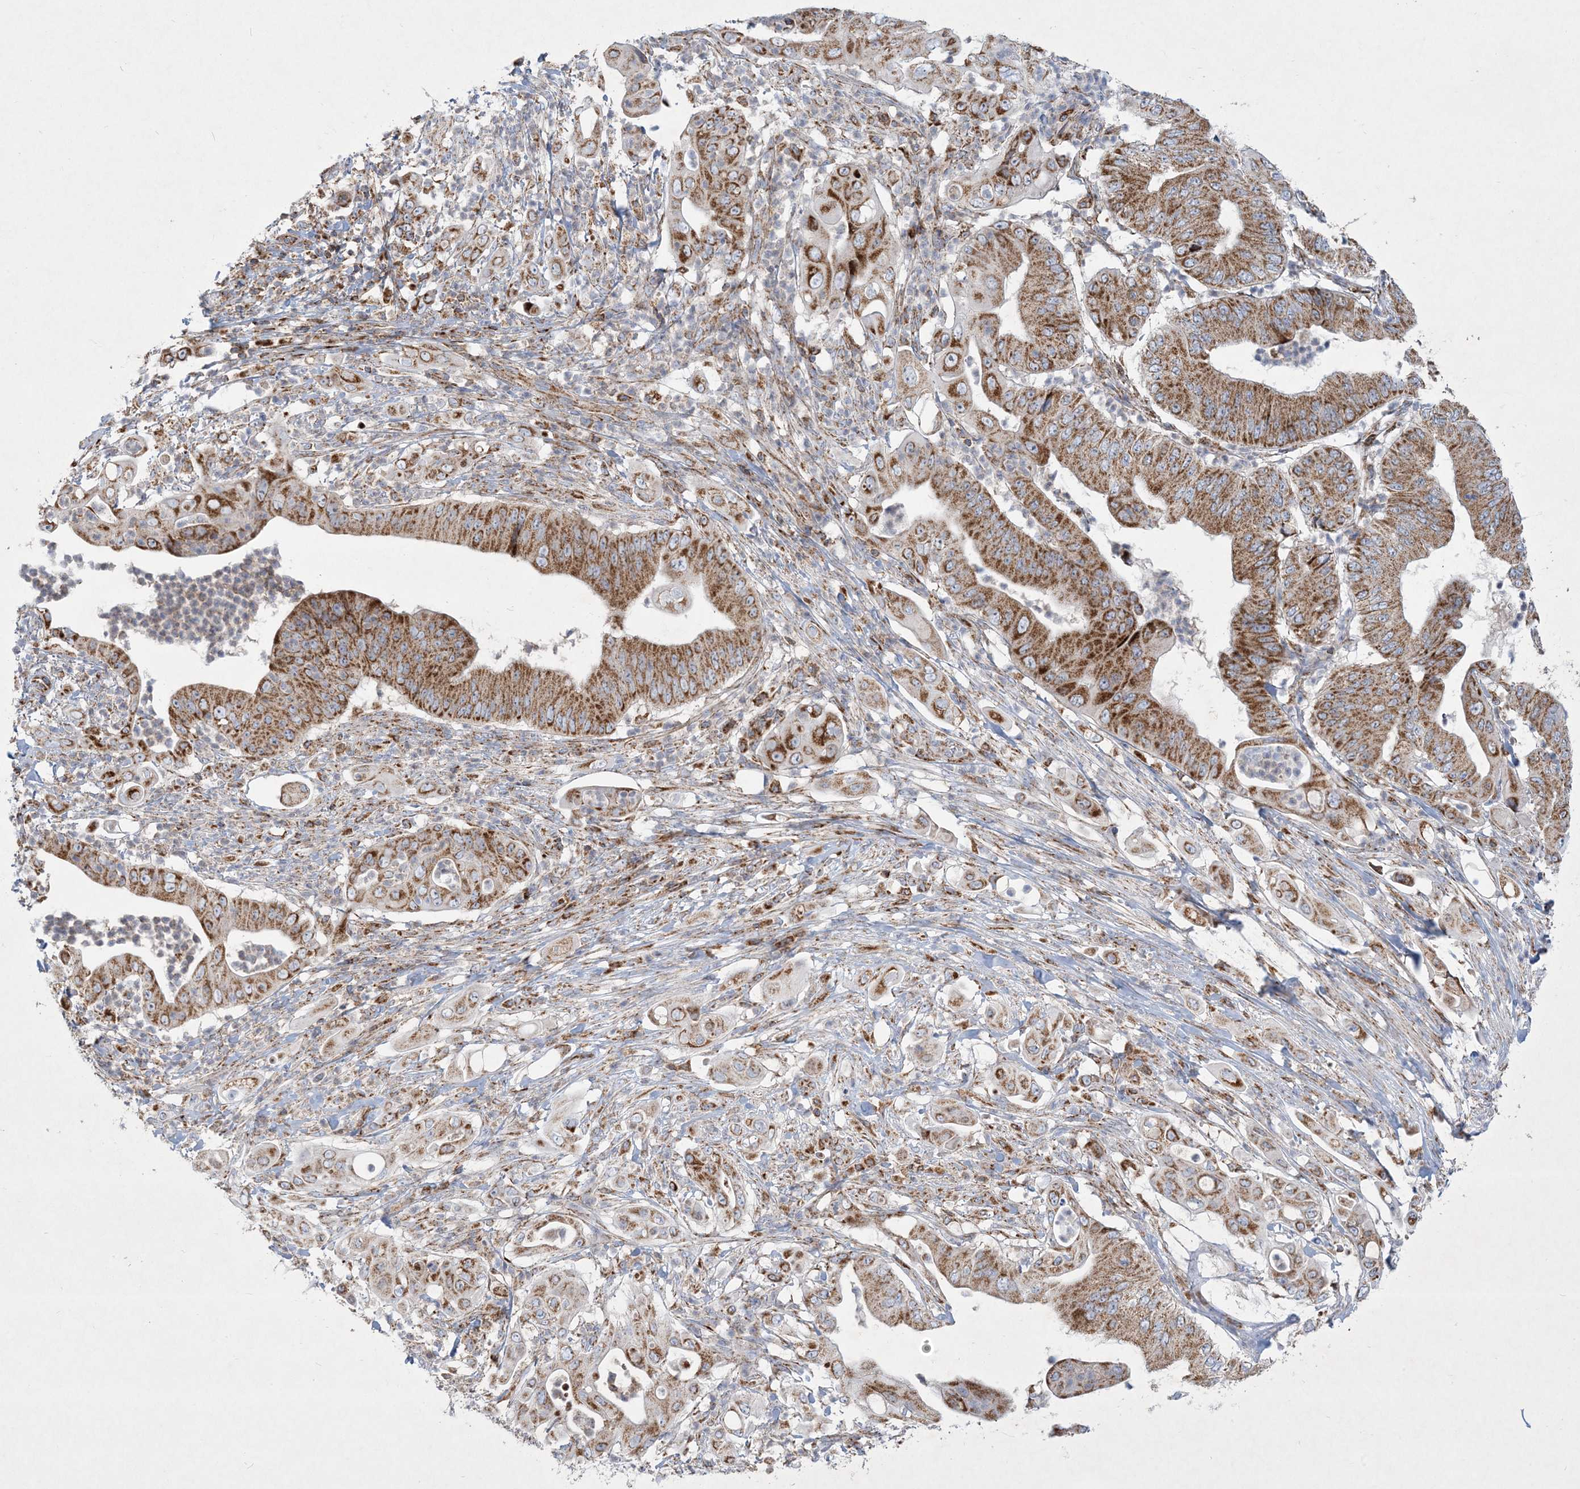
{"staining": {"intensity": "moderate", "quantity": ">75%", "location": "cytoplasmic/membranous"}, "tissue": "pancreatic cancer", "cell_type": "Tumor cells", "image_type": "cancer", "snomed": [{"axis": "morphology", "description": "Adenocarcinoma, NOS"}, {"axis": "topography", "description": "Pancreas"}], "caption": "Immunohistochemistry (IHC) (DAB) staining of human adenocarcinoma (pancreatic) reveals moderate cytoplasmic/membranous protein expression in approximately >75% of tumor cells.", "gene": "BEND4", "patient": {"sex": "female", "age": 77}}